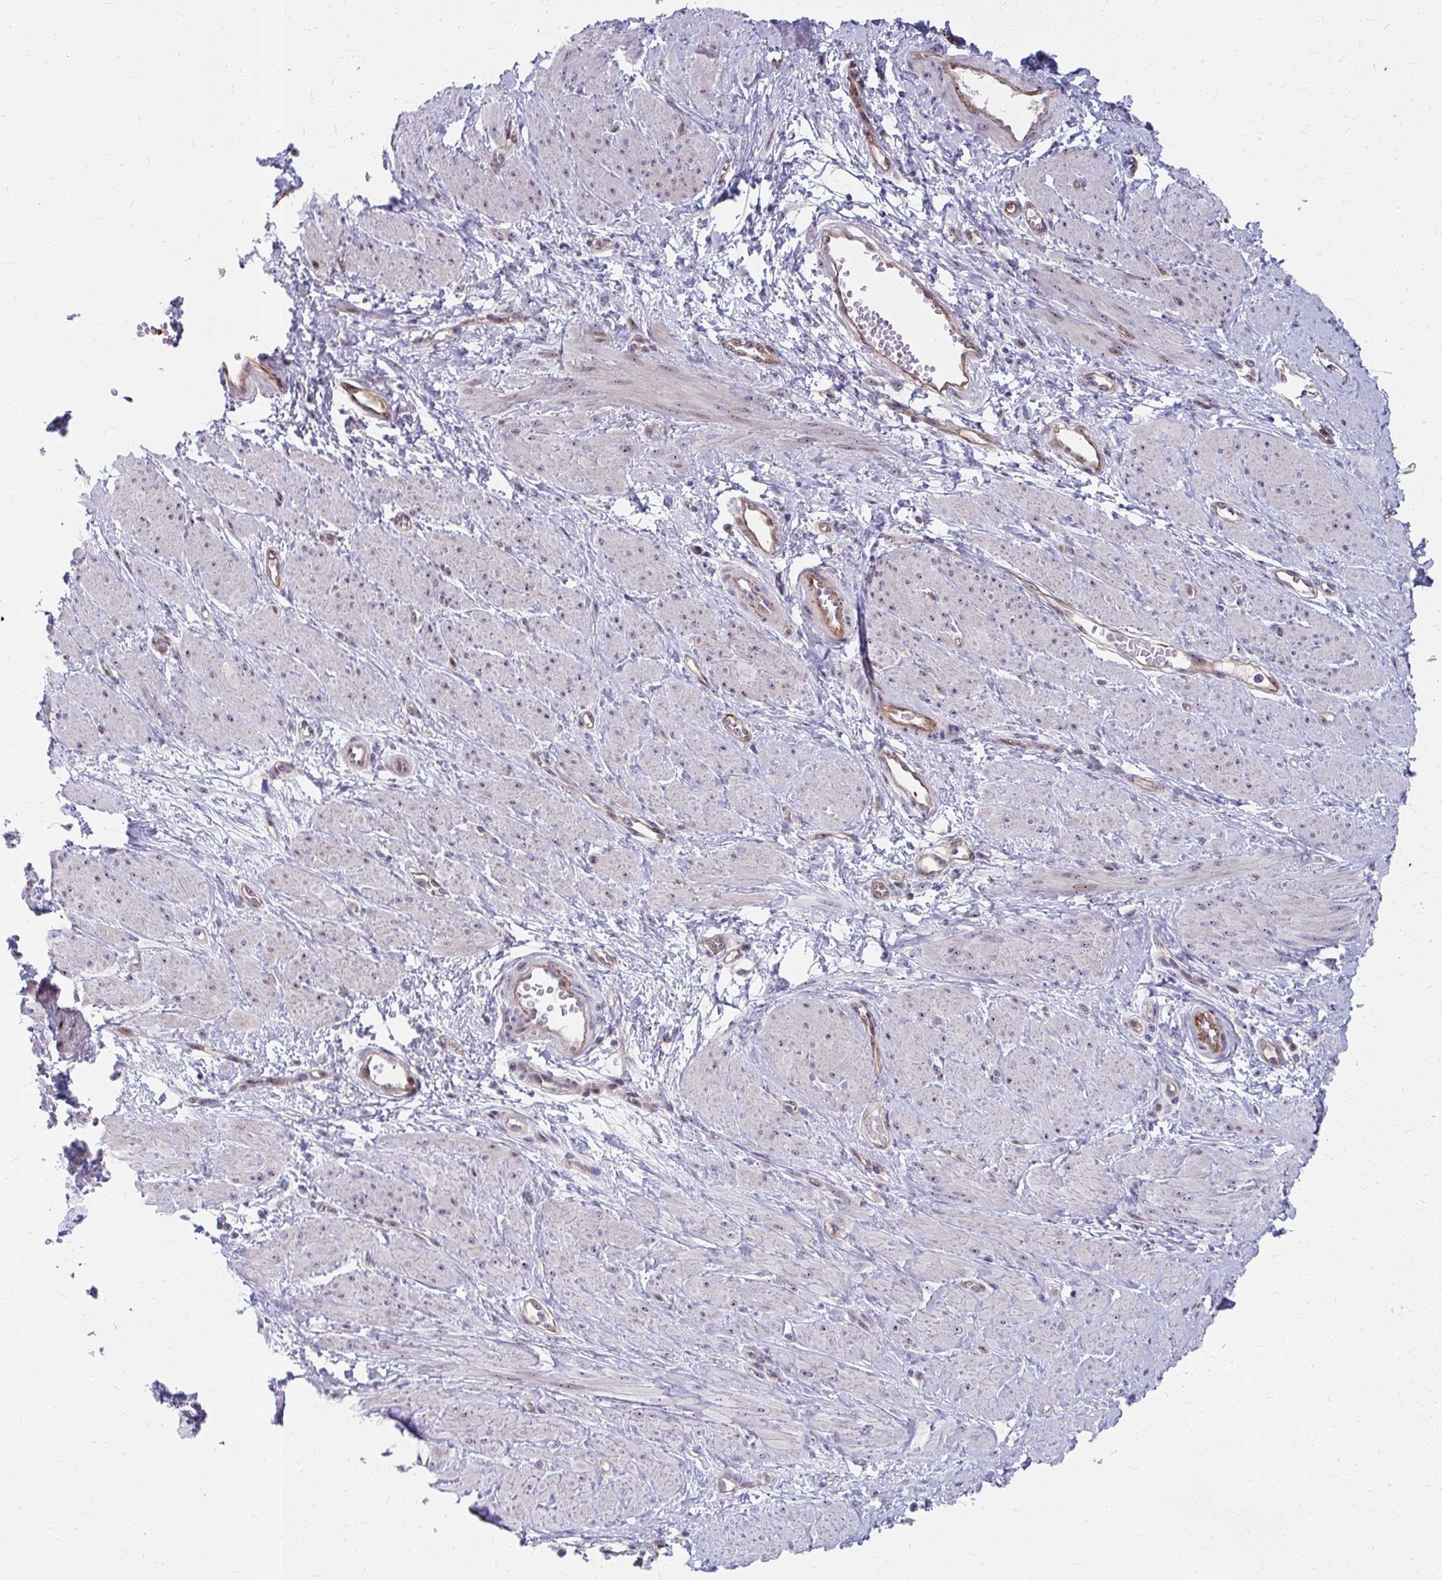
{"staining": {"intensity": "weak", "quantity": "25%-75%", "location": "cytoplasmic/membranous"}, "tissue": "smooth muscle", "cell_type": "Smooth muscle cells", "image_type": "normal", "snomed": [{"axis": "morphology", "description": "Normal tissue, NOS"}, {"axis": "topography", "description": "Smooth muscle"}, {"axis": "topography", "description": "Uterus"}], "caption": "The histopathology image reveals immunohistochemical staining of unremarkable smooth muscle. There is weak cytoplasmic/membranous staining is identified in about 25%-75% of smooth muscle cells.", "gene": "MUS81", "patient": {"sex": "female", "age": 39}}